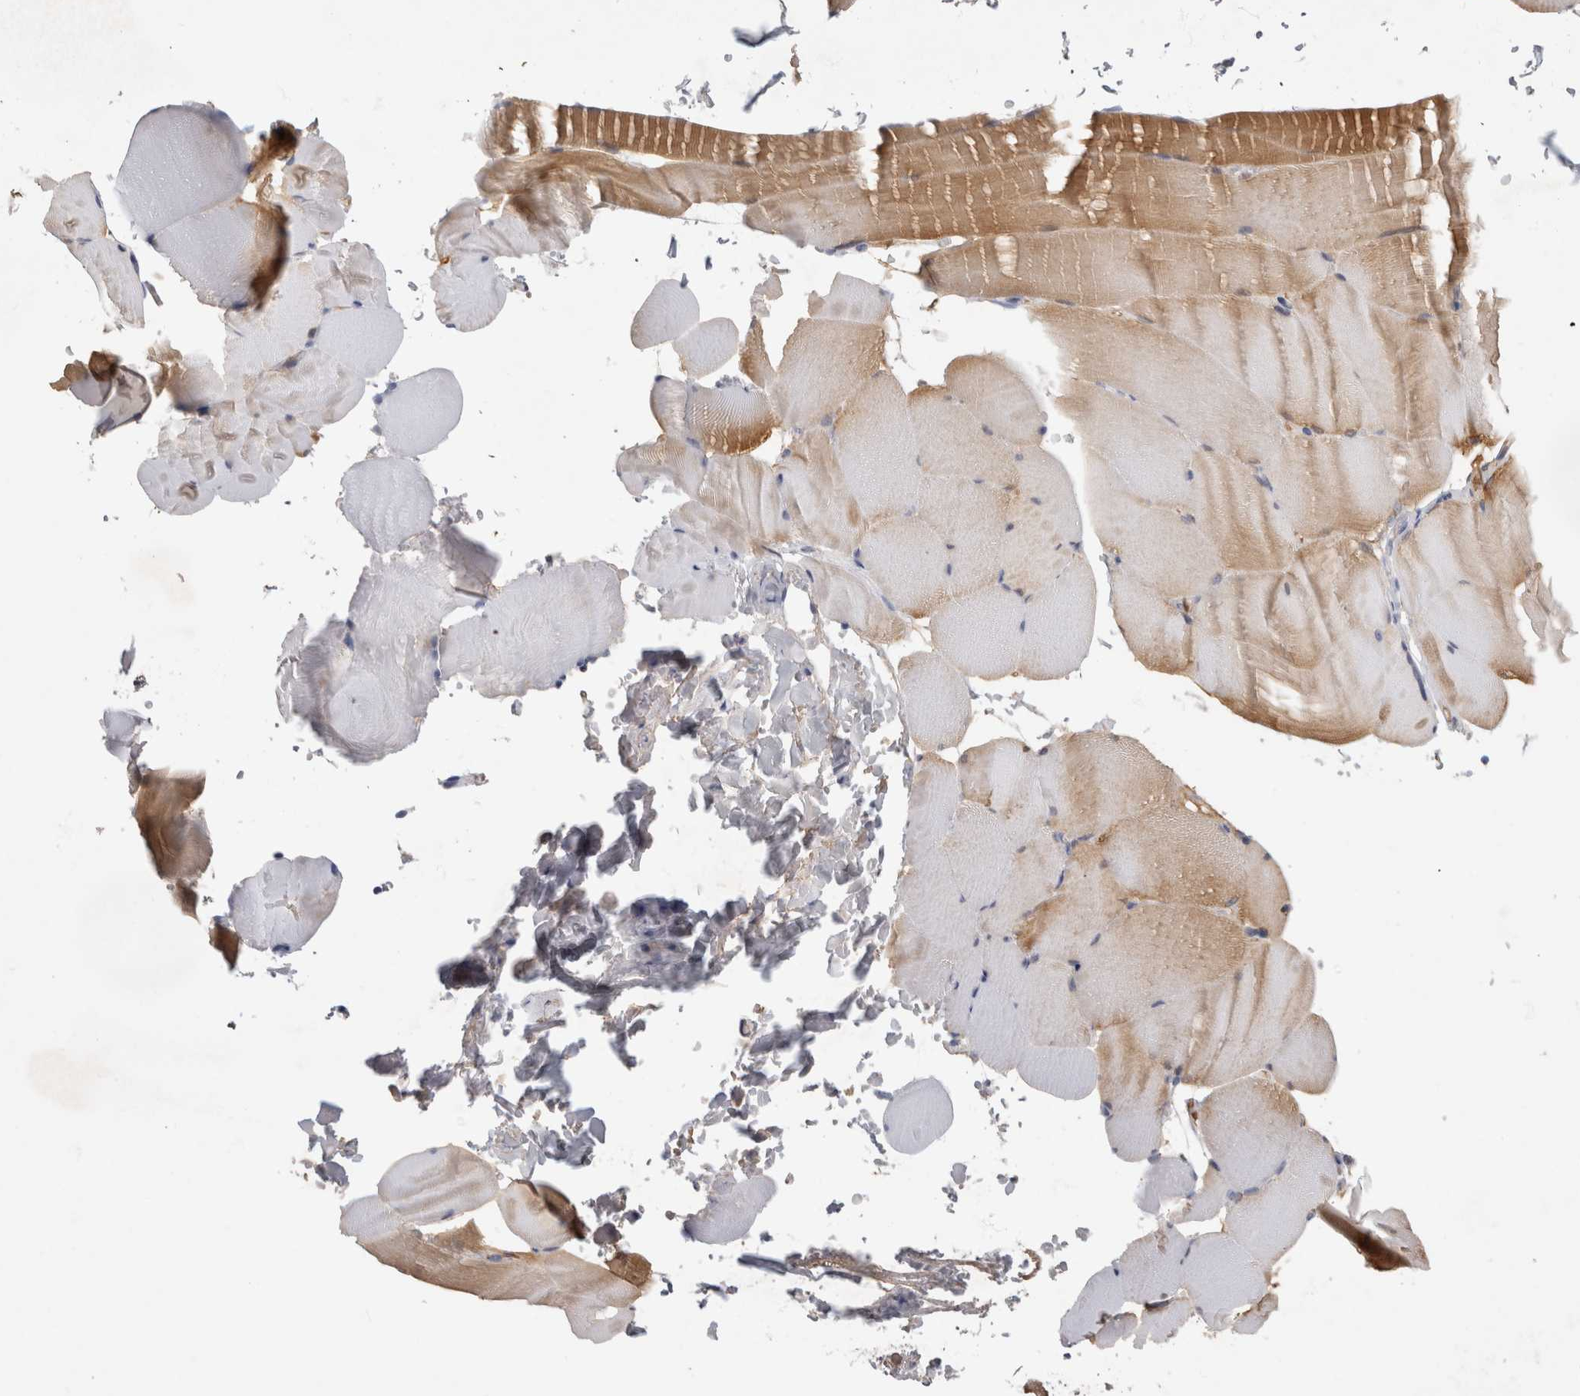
{"staining": {"intensity": "moderate", "quantity": "<25%", "location": "cytoplasmic/membranous"}, "tissue": "skeletal muscle", "cell_type": "Myocytes", "image_type": "normal", "snomed": [{"axis": "morphology", "description": "Normal tissue, NOS"}, {"axis": "topography", "description": "Skeletal muscle"}, {"axis": "topography", "description": "Parathyroid gland"}], "caption": "Normal skeletal muscle was stained to show a protein in brown. There is low levels of moderate cytoplasmic/membranous expression in about <25% of myocytes. The protein of interest is shown in brown color, while the nuclei are stained blue.", "gene": "PGM1", "patient": {"sex": "female", "age": 37}}